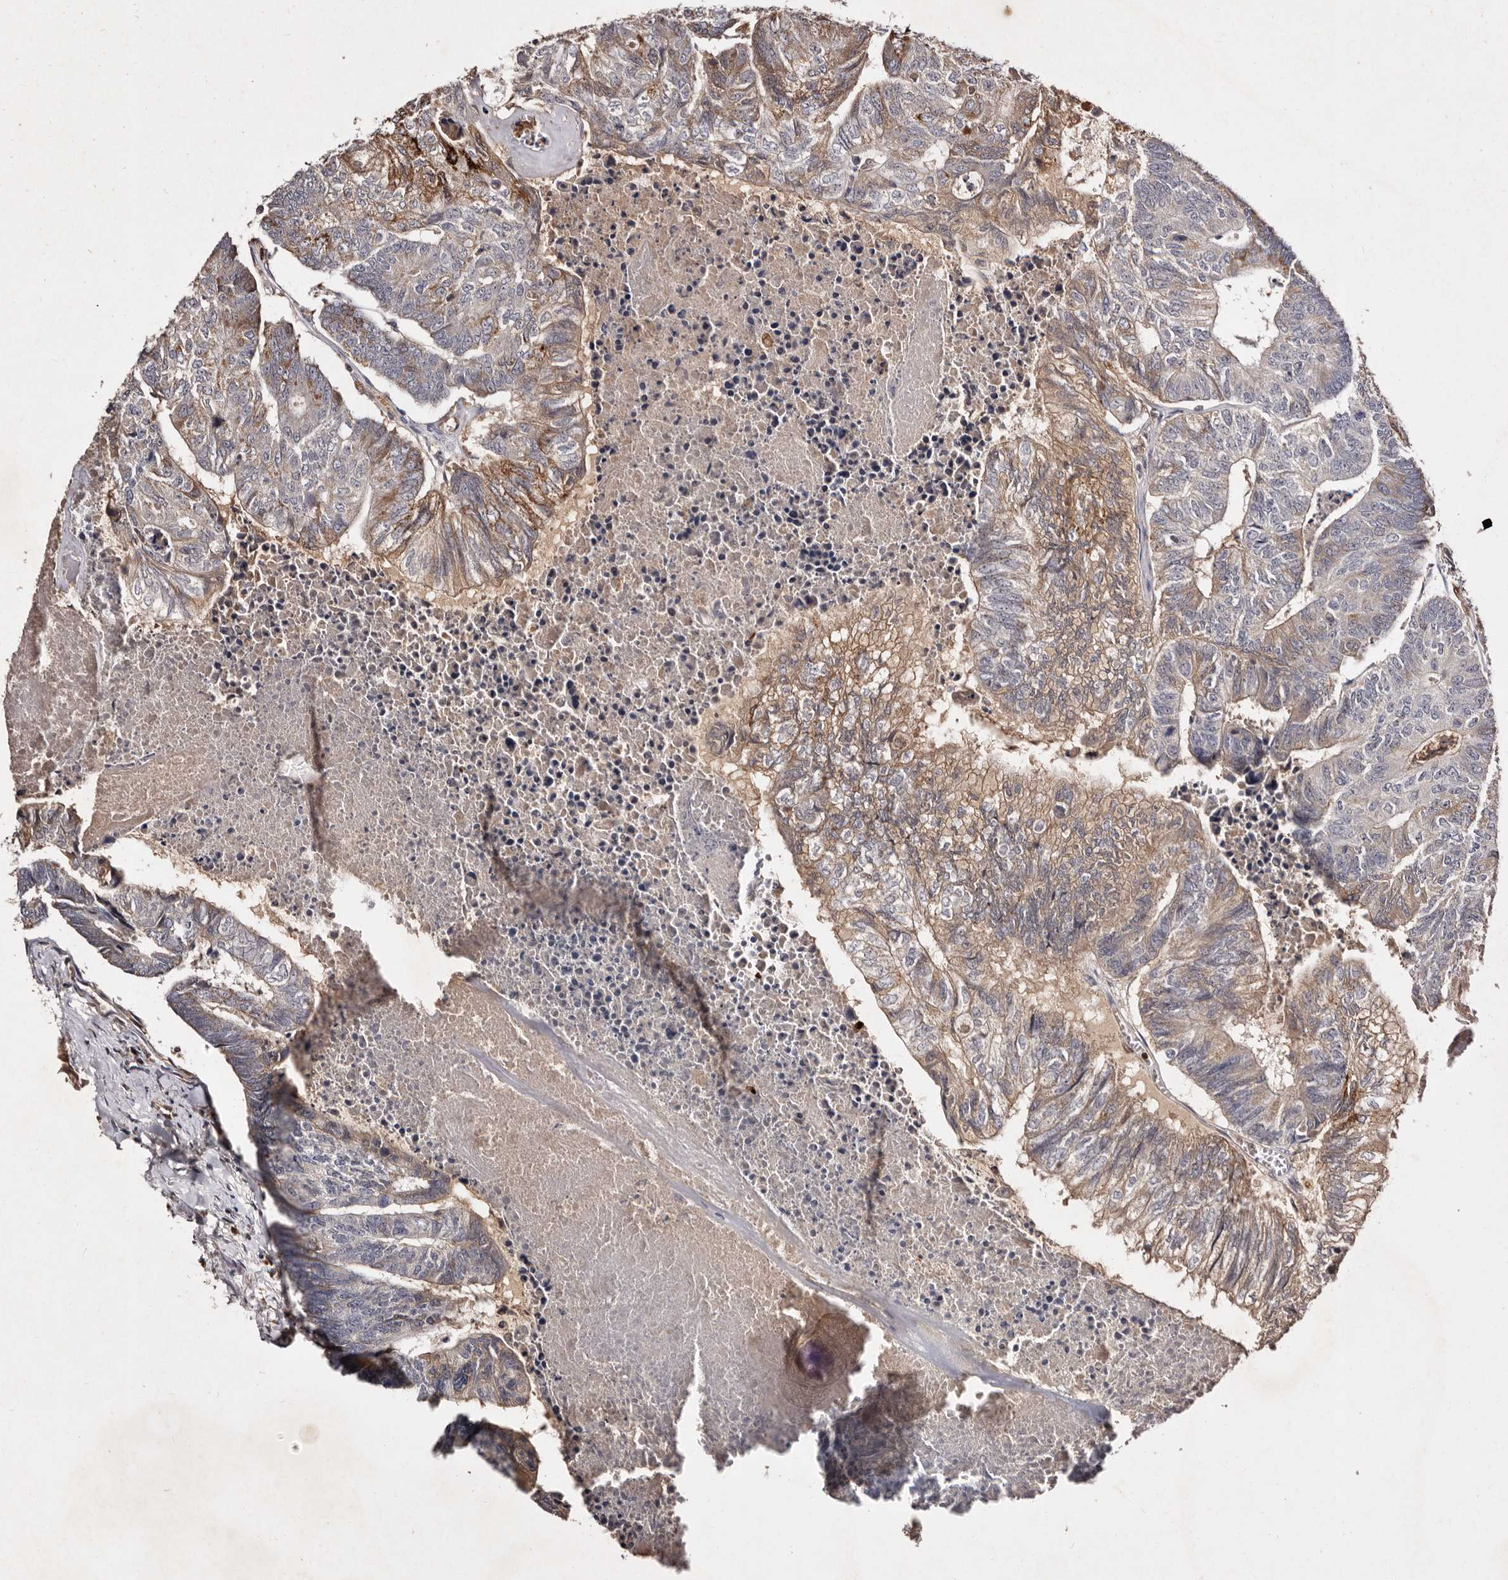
{"staining": {"intensity": "moderate", "quantity": "25%-75%", "location": "cytoplasmic/membranous"}, "tissue": "colorectal cancer", "cell_type": "Tumor cells", "image_type": "cancer", "snomed": [{"axis": "morphology", "description": "Adenocarcinoma, NOS"}, {"axis": "topography", "description": "Colon"}], "caption": "Colorectal adenocarcinoma stained with DAB (3,3'-diaminobenzidine) immunohistochemistry (IHC) exhibits medium levels of moderate cytoplasmic/membranous staining in approximately 25%-75% of tumor cells.", "gene": "GIMAP4", "patient": {"sex": "female", "age": 67}}